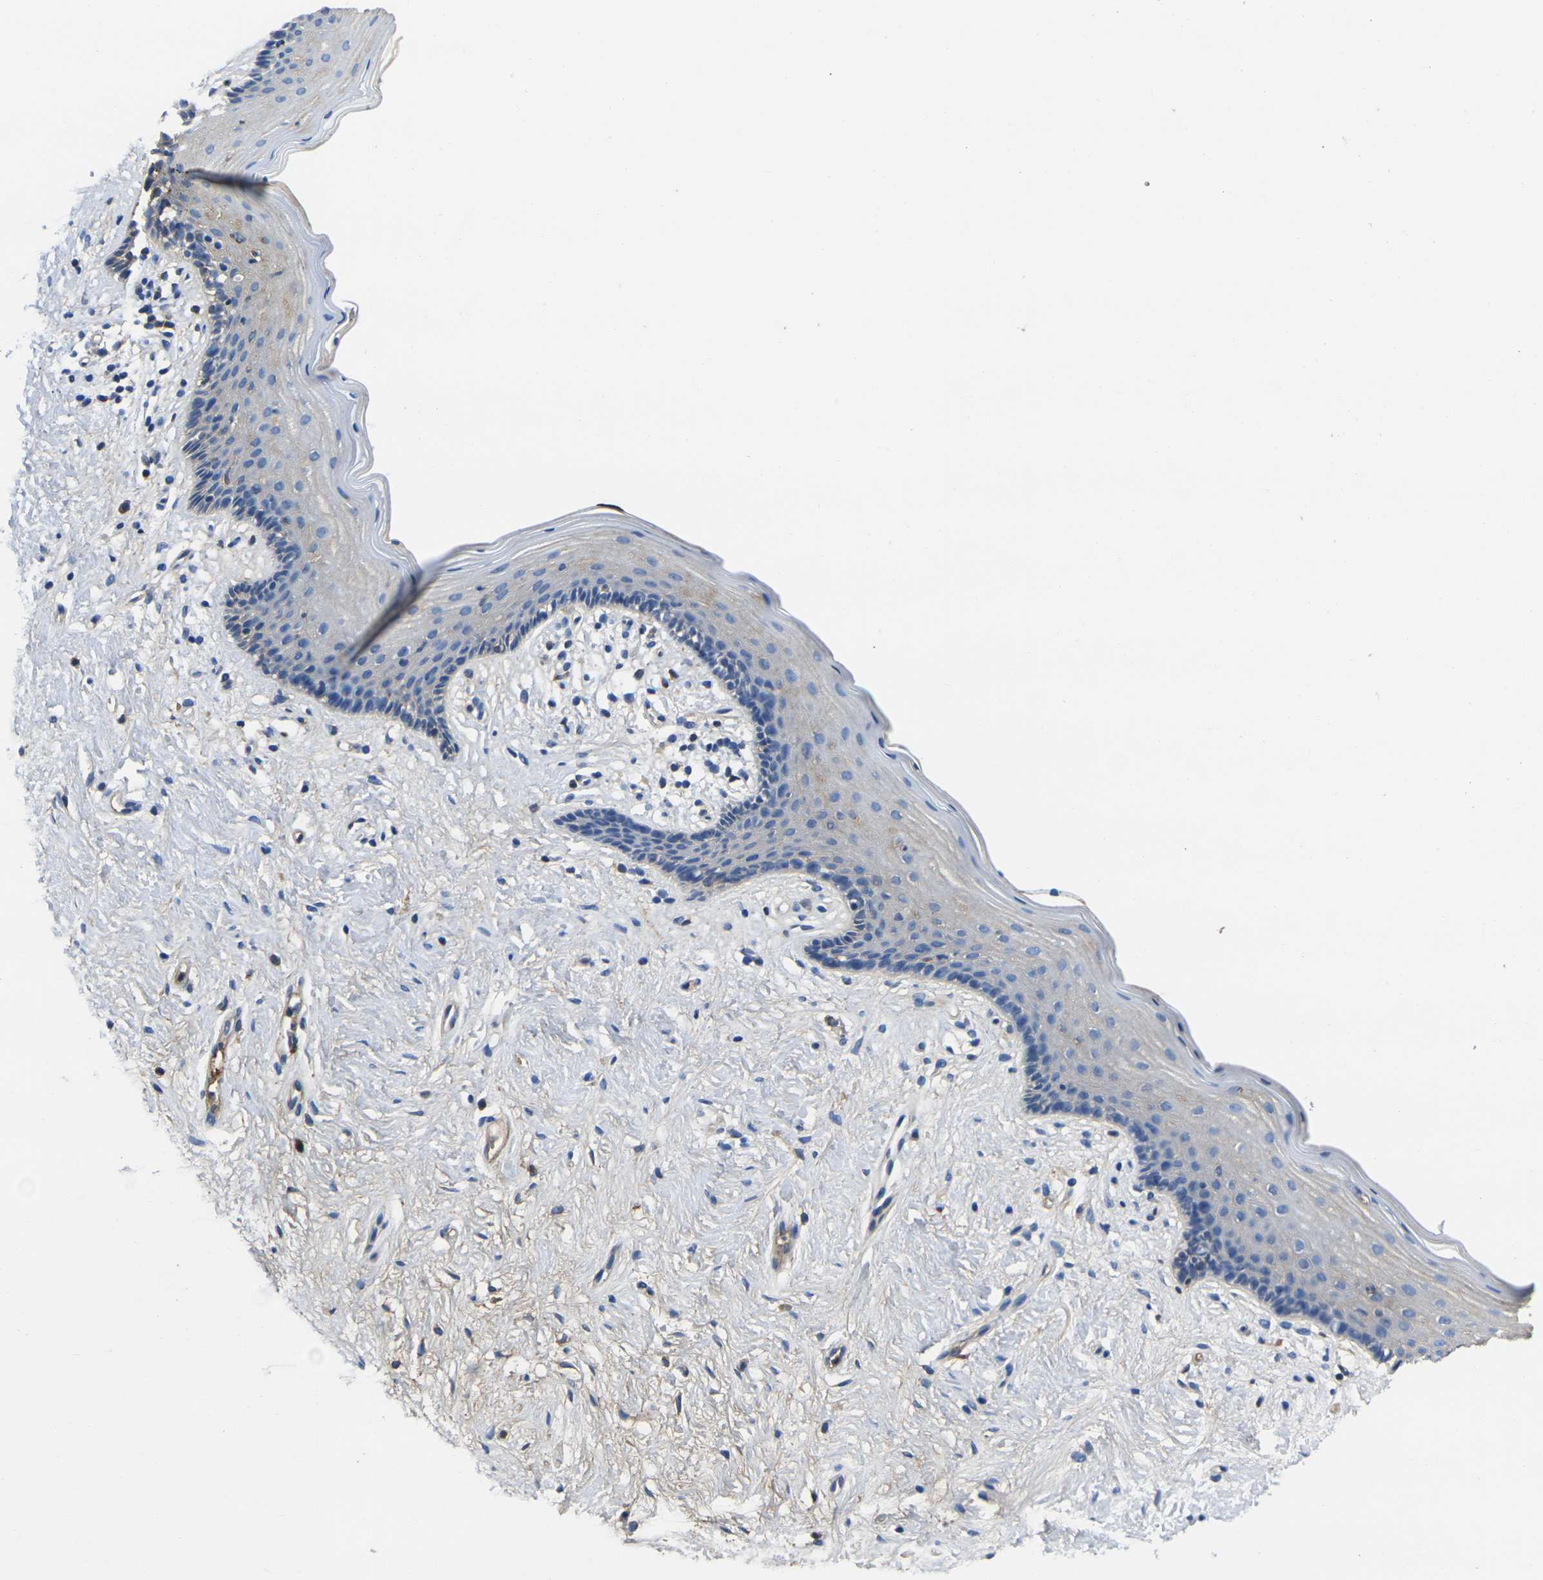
{"staining": {"intensity": "weak", "quantity": "<25%", "location": "cytoplasmic/membranous"}, "tissue": "vagina", "cell_type": "Squamous epithelial cells", "image_type": "normal", "snomed": [{"axis": "morphology", "description": "Normal tissue, NOS"}, {"axis": "topography", "description": "Vagina"}], "caption": "DAB (3,3'-diaminobenzidine) immunohistochemical staining of normal human vagina shows no significant staining in squamous epithelial cells. The staining is performed using DAB (3,3'-diaminobenzidine) brown chromogen with nuclei counter-stained in using hematoxylin.", "gene": "GREM2", "patient": {"sex": "female", "age": 44}}